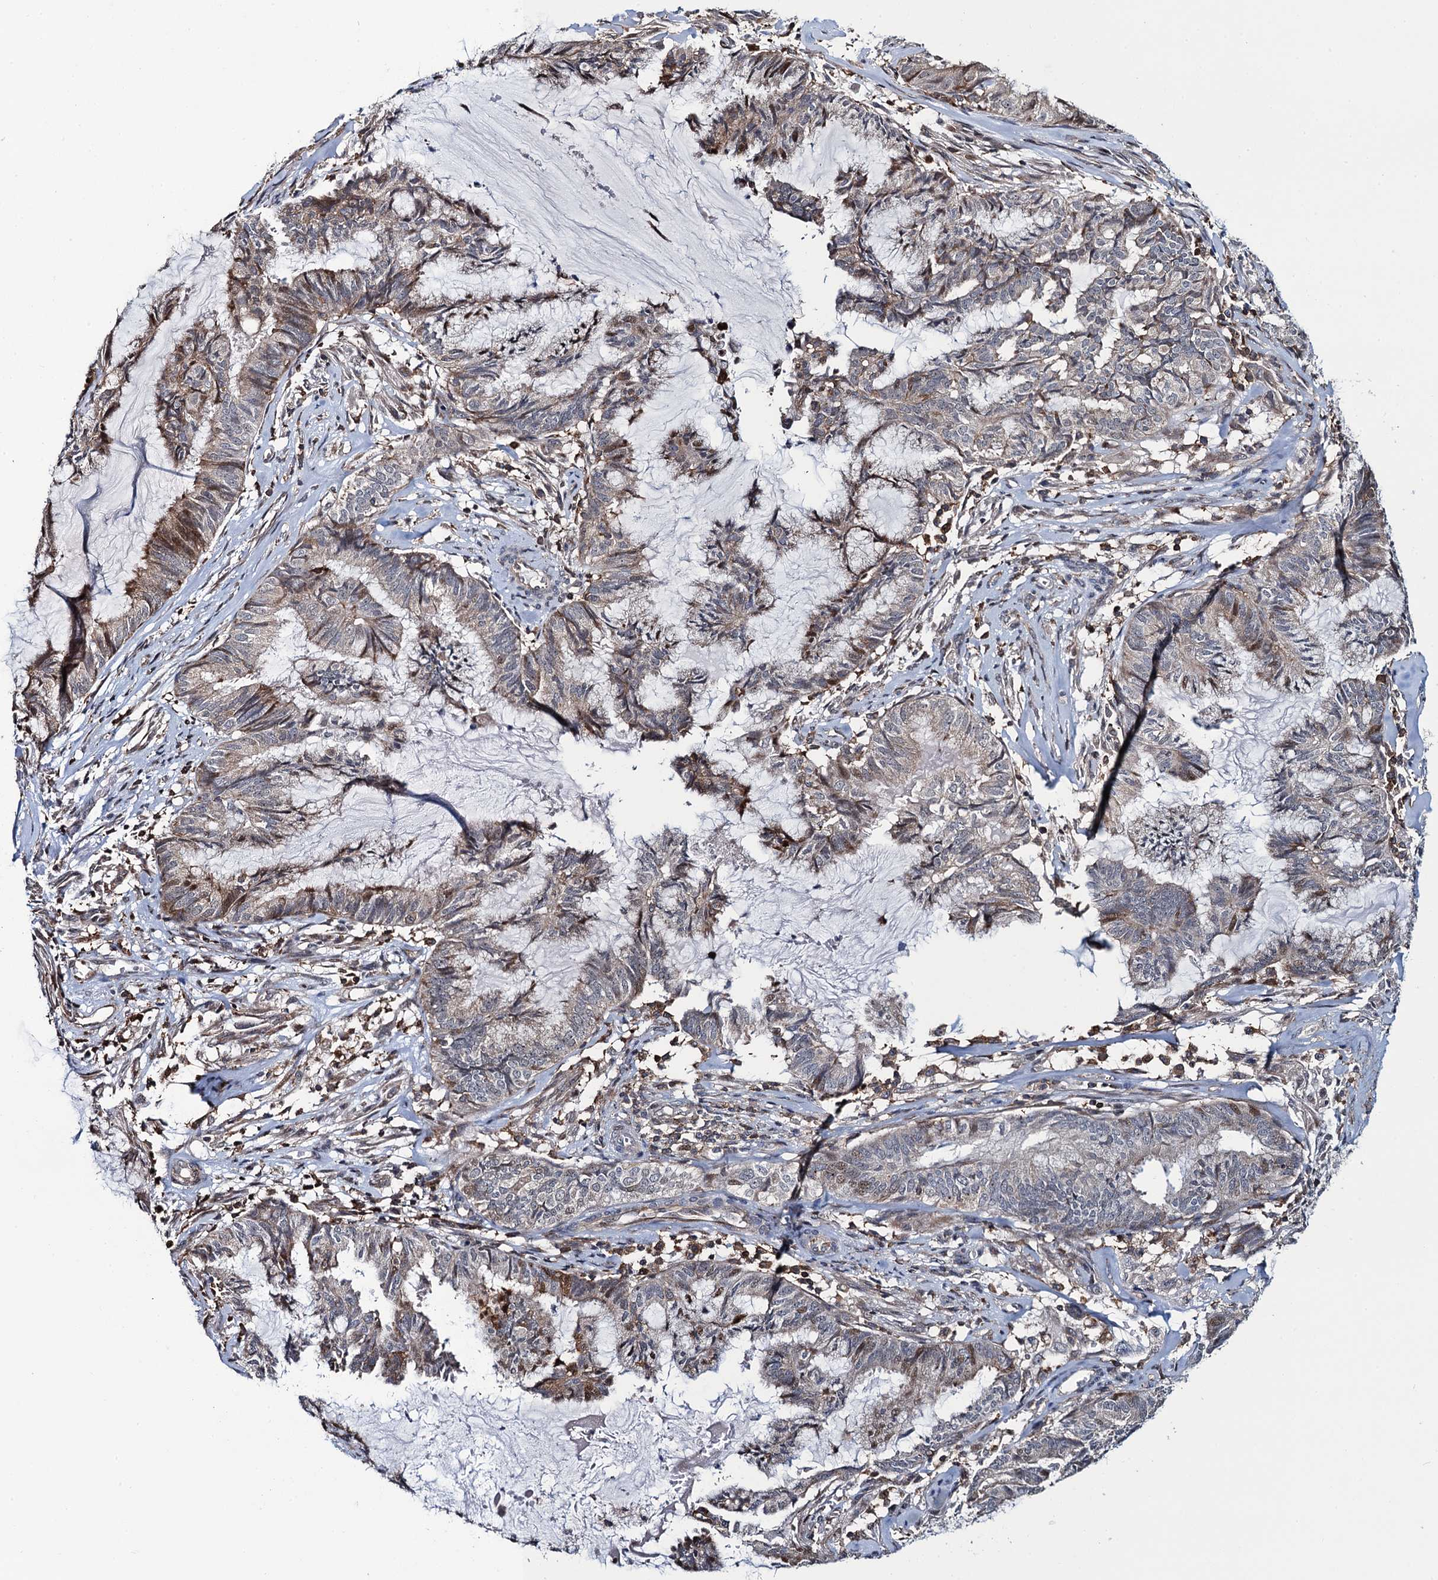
{"staining": {"intensity": "weak", "quantity": "<25%", "location": "cytoplasmic/membranous"}, "tissue": "endometrial cancer", "cell_type": "Tumor cells", "image_type": "cancer", "snomed": [{"axis": "morphology", "description": "Adenocarcinoma, NOS"}, {"axis": "topography", "description": "Endometrium"}], "caption": "This is an immunohistochemistry (IHC) image of endometrial cancer (adenocarcinoma). There is no positivity in tumor cells.", "gene": "CCDC102A", "patient": {"sex": "female", "age": 86}}